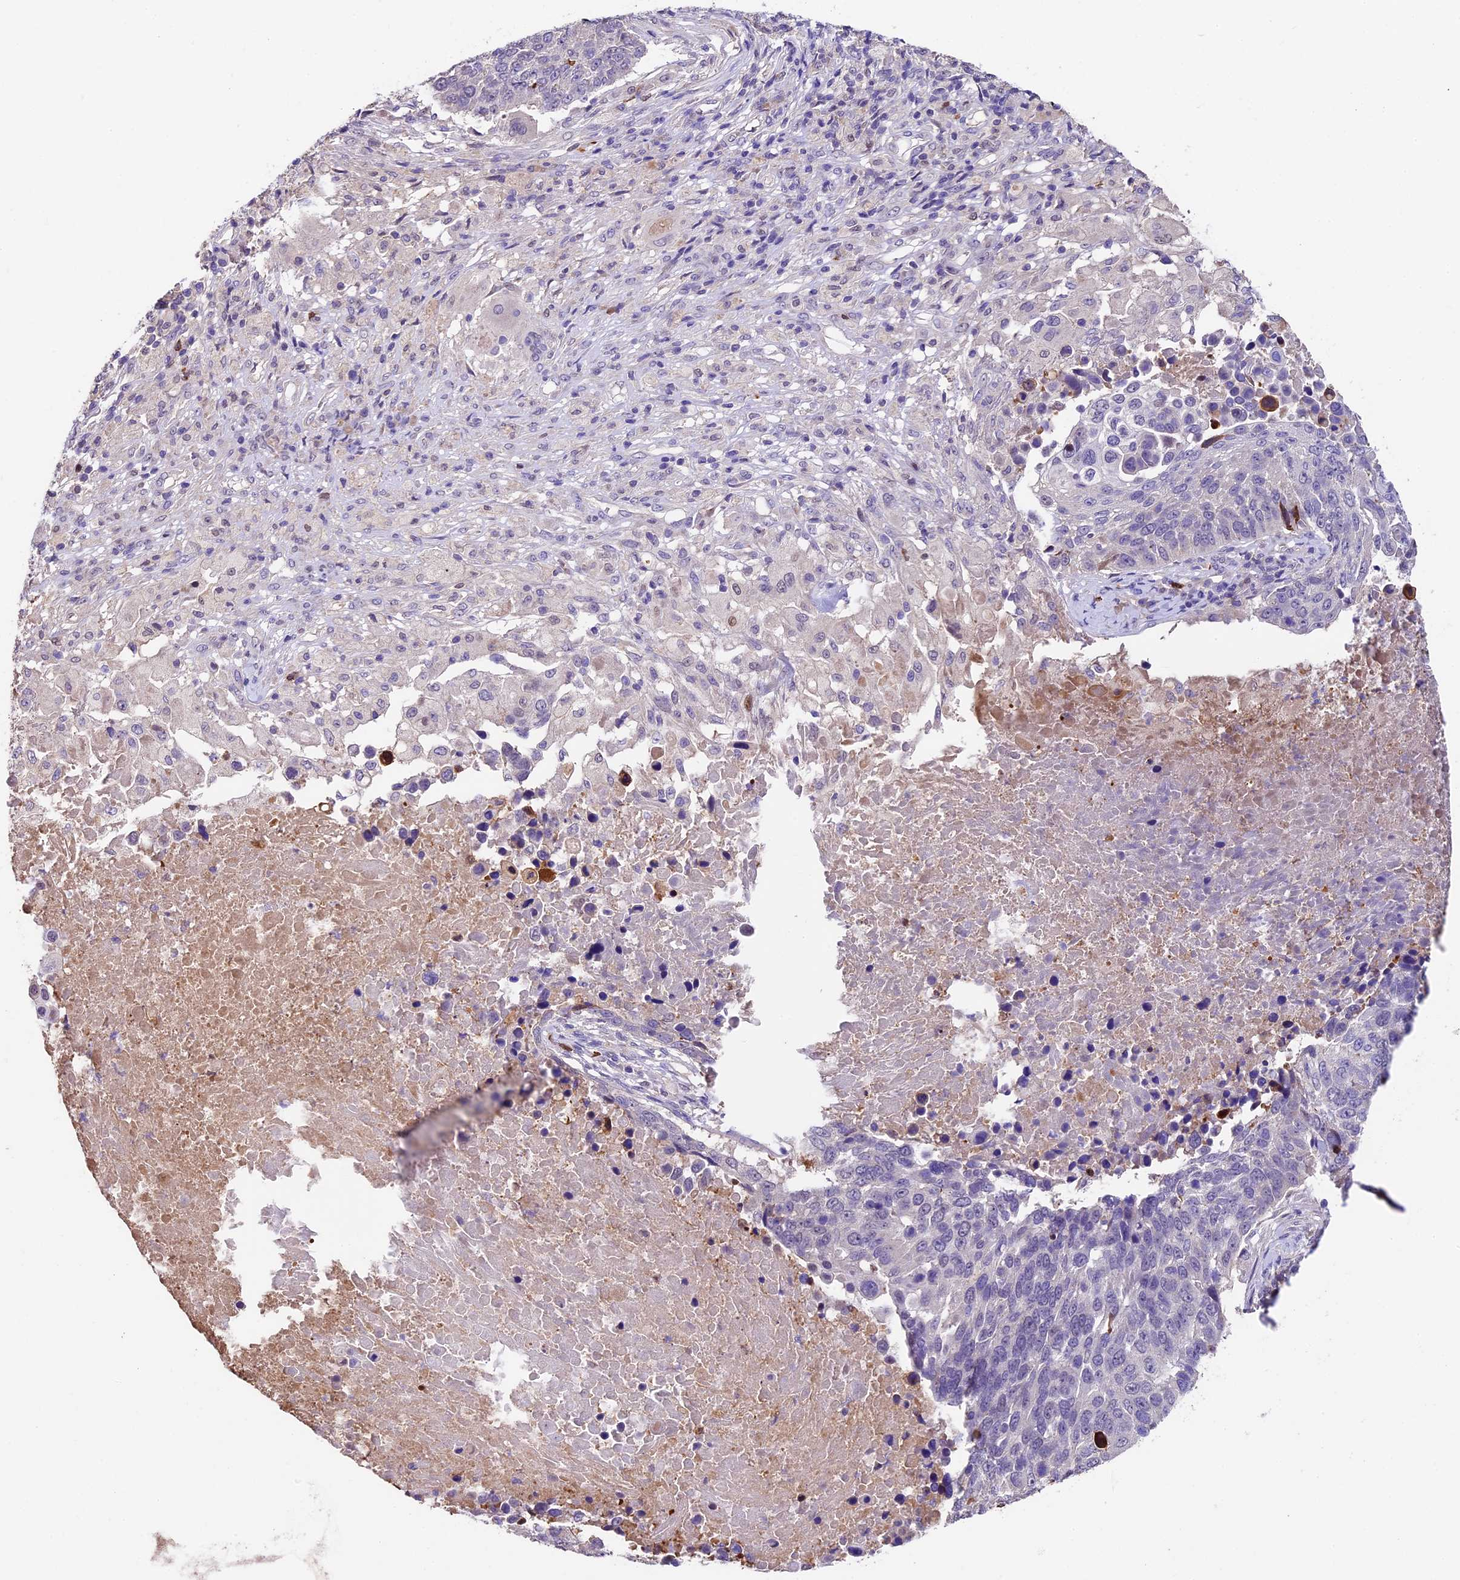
{"staining": {"intensity": "moderate", "quantity": "<25%", "location": "cytoplasmic/membranous,nuclear"}, "tissue": "lung cancer", "cell_type": "Tumor cells", "image_type": "cancer", "snomed": [{"axis": "morphology", "description": "Normal tissue, NOS"}, {"axis": "morphology", "description": "Squamous cell carcinoma, NOS"}, {"axis": "topography", "description": "Lymph node"}, {"axis": "topography", "description": "Lung"}], "caption": "Immunohistochemistry micrograph of neoplastic tissue: human squamous cell carcinoma (lung) stained using immunohistochemistry (IHC) shows low levels of moderate protein expression localized specifically in the cytoplasmic/membranous and nuclear of tumor cells, appearing as a cytoplasmic/membranous and nuclear brown color.", "gene": "SBNO2", "patient": {"sex": "male", "age": 66}}